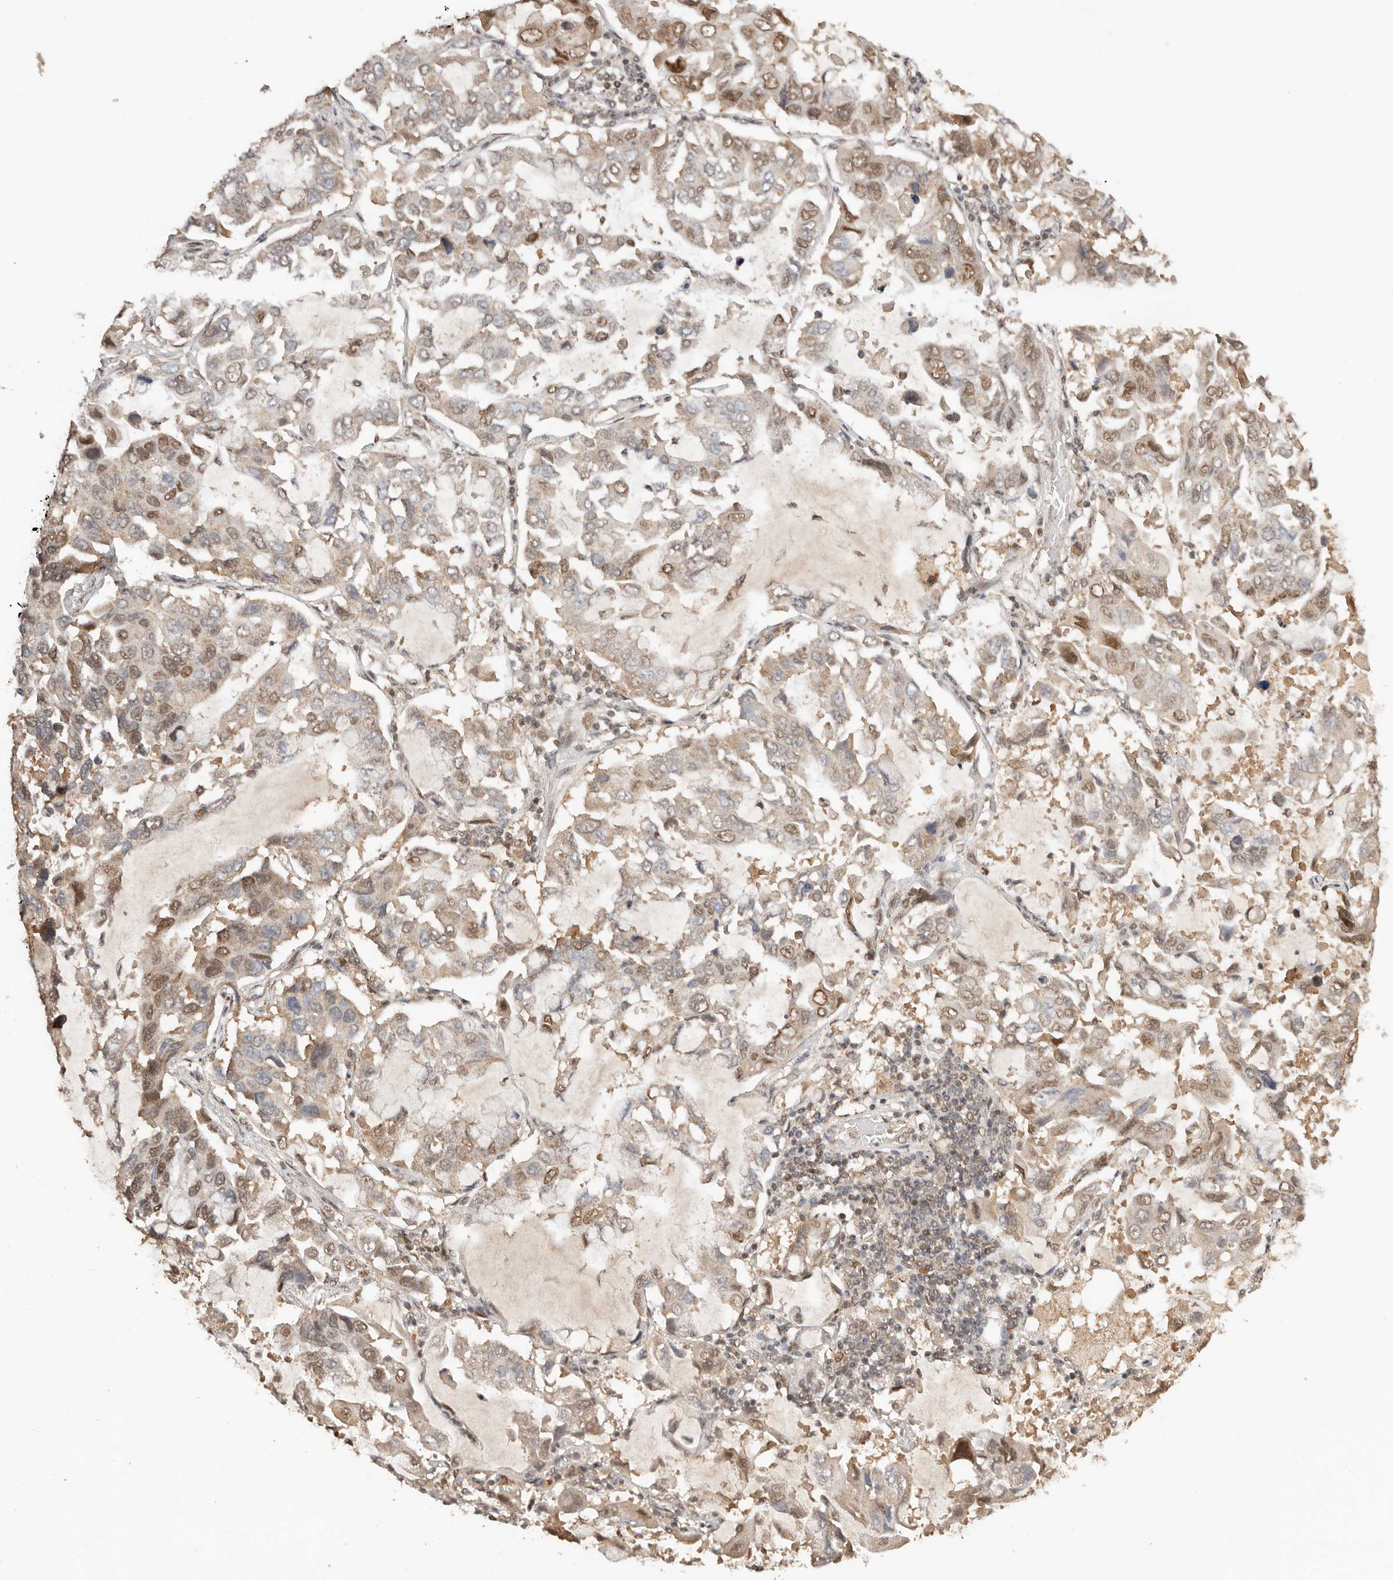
{"staining": {"intensity": "moderate", "quantity": "25%-75%", "location": "nuclear"}, "tissue": "lung cancer", "cell_type": "Tumor cells", "image_type": "cancer", "snomed": [{"axis": "morphology", "description": "Adenocarcinoma, NOS"}, {"axis": "topography", "description": "Lung"}], "caption": "A high-resolution image shows immunohistochemistry (IHC) staining of lung cancer (adenocarcinoma), which reveals moderate nuclear staining in approximately 25%-75% of tumor cells.", "gene": "SEC14L1", "patient": {"sex": "male", "age": 64}}